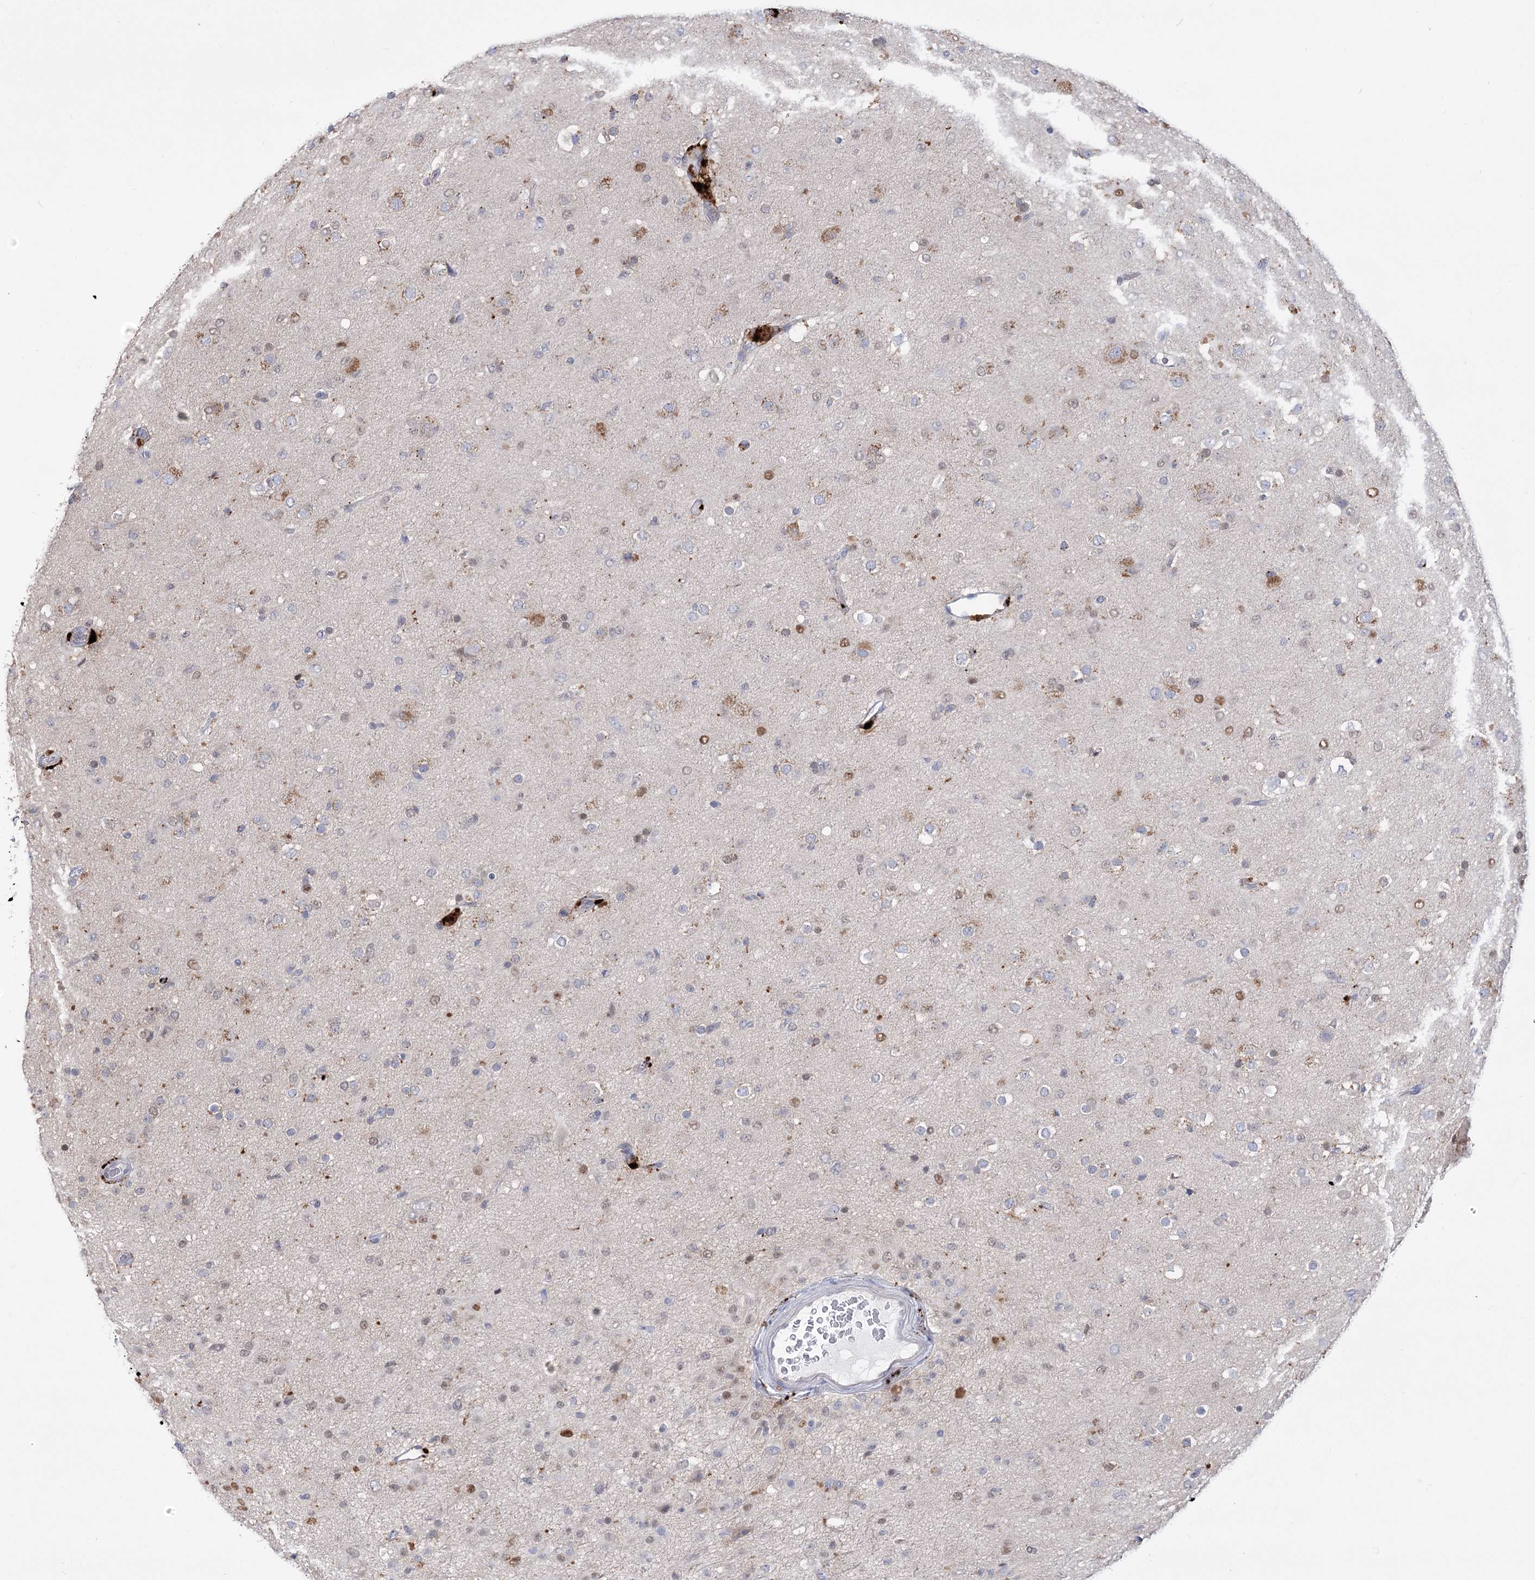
{"staining": {"intensity": "negative", "quantity": "none", "location": "none"}, "tissue": "glioma", "cell_type": "Tumor cells", "image_type": "cancer", "snomed": [{"axis": "morphology", "description": "Glioma, malignant, Low grade"}, {"axis": "topography", "description": "Brain"}], "caption": "Tumor cells show no significant protein positivity in glioma. (Stains: DAB immunohistochemistry with hematoxylin counter stain, Microscopy: brightfield microscopy at high magnification).", "gene": "SIAE", "patient": {"sex": "male", "age": 65}}